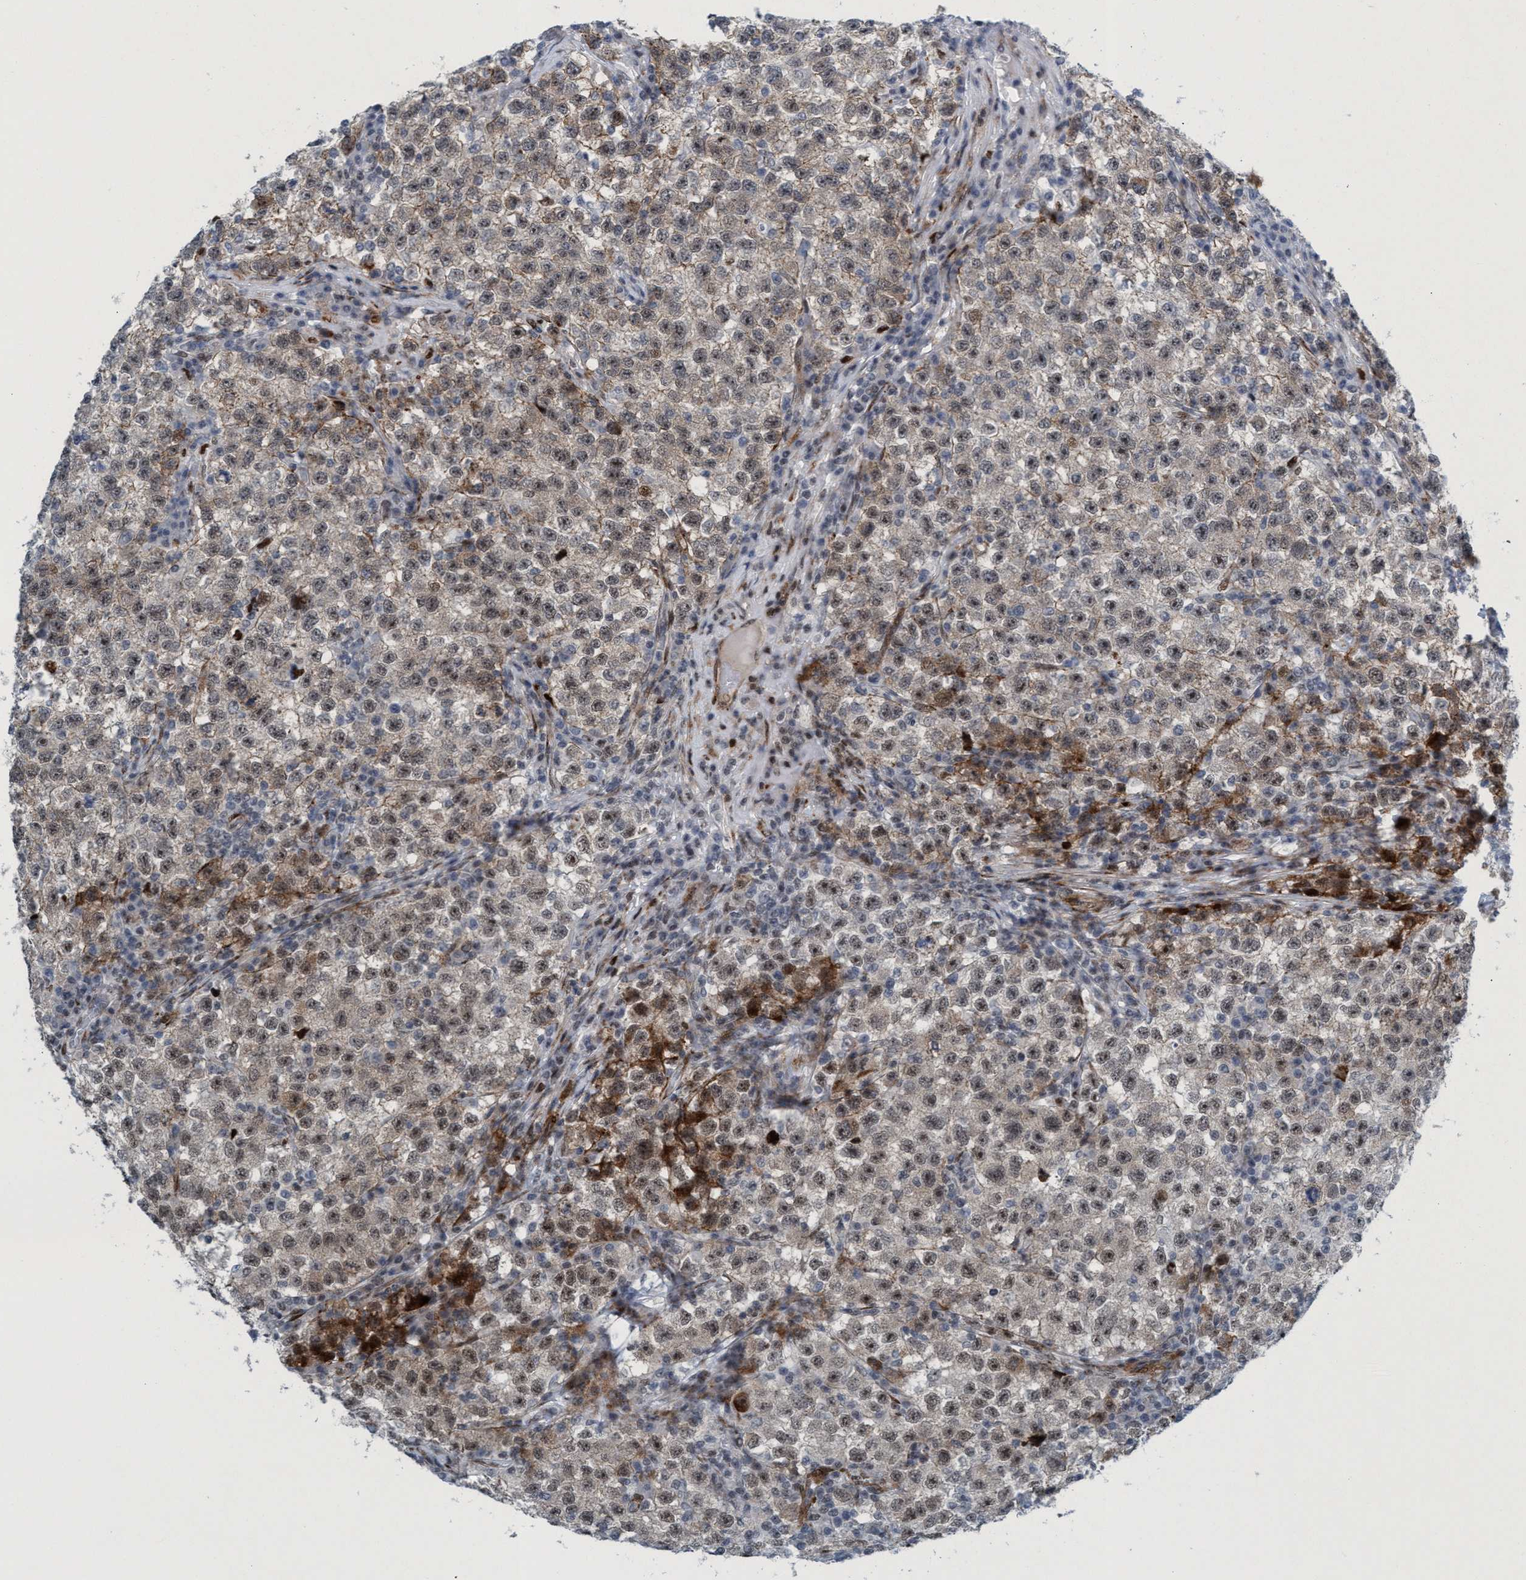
{"staining": {"intensity": "moderate", "quantity": ">75%", "location": "nuclear"}, "tissue": "testis cancer", "cell_type": "Tumor cells", "image_type": "cancer", "snomed": [{"axis": "morphology", "description": "Seminoma, NOS"}, {"axis": "topography", "description": "Testis"}], "caption": "Testis seminoma stained for a protein reveals moderate nuclear positivity in tumor cells.", "gene": "CWC27", "patient": {"sex": "male", "age": 22}}